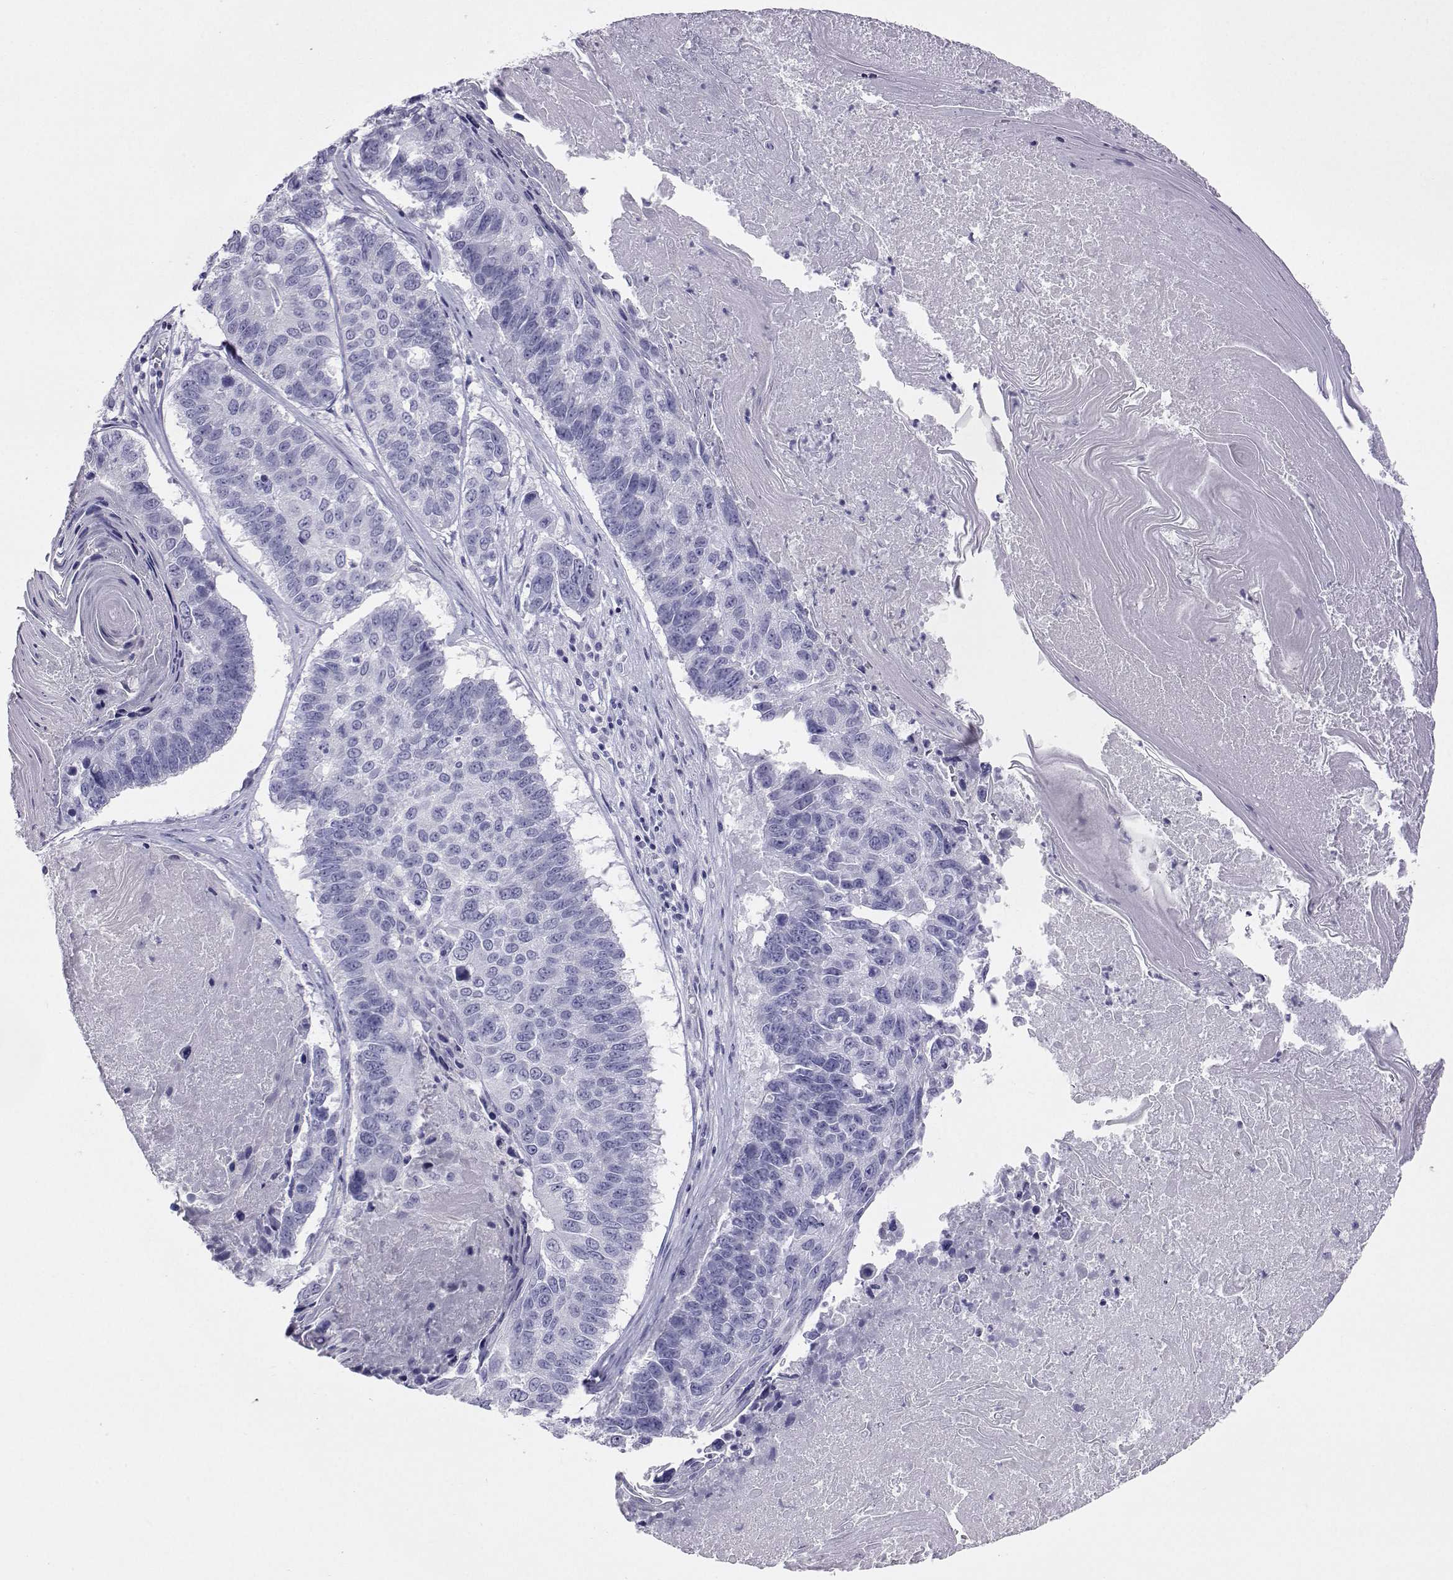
{"staining": {"intensity": "negative", "quantity": "none", "location": "none"}, "tissue": "lung cancer", "cell_type": "Tumor cells", "image_type": "cancer", "snomed": [{"axis": "morphology", "description": "Squamous cell carcinoma, NOS"}, {"axis": "topography", "description": "Lung"}], "caption": "This is an immunohistochemistry micrograph of human lung cancer (squamous cell carcinoma). There is no expression in tumor cells.", "gene": "PLIN4", "patient": {"sex": "male", "age": 73}}